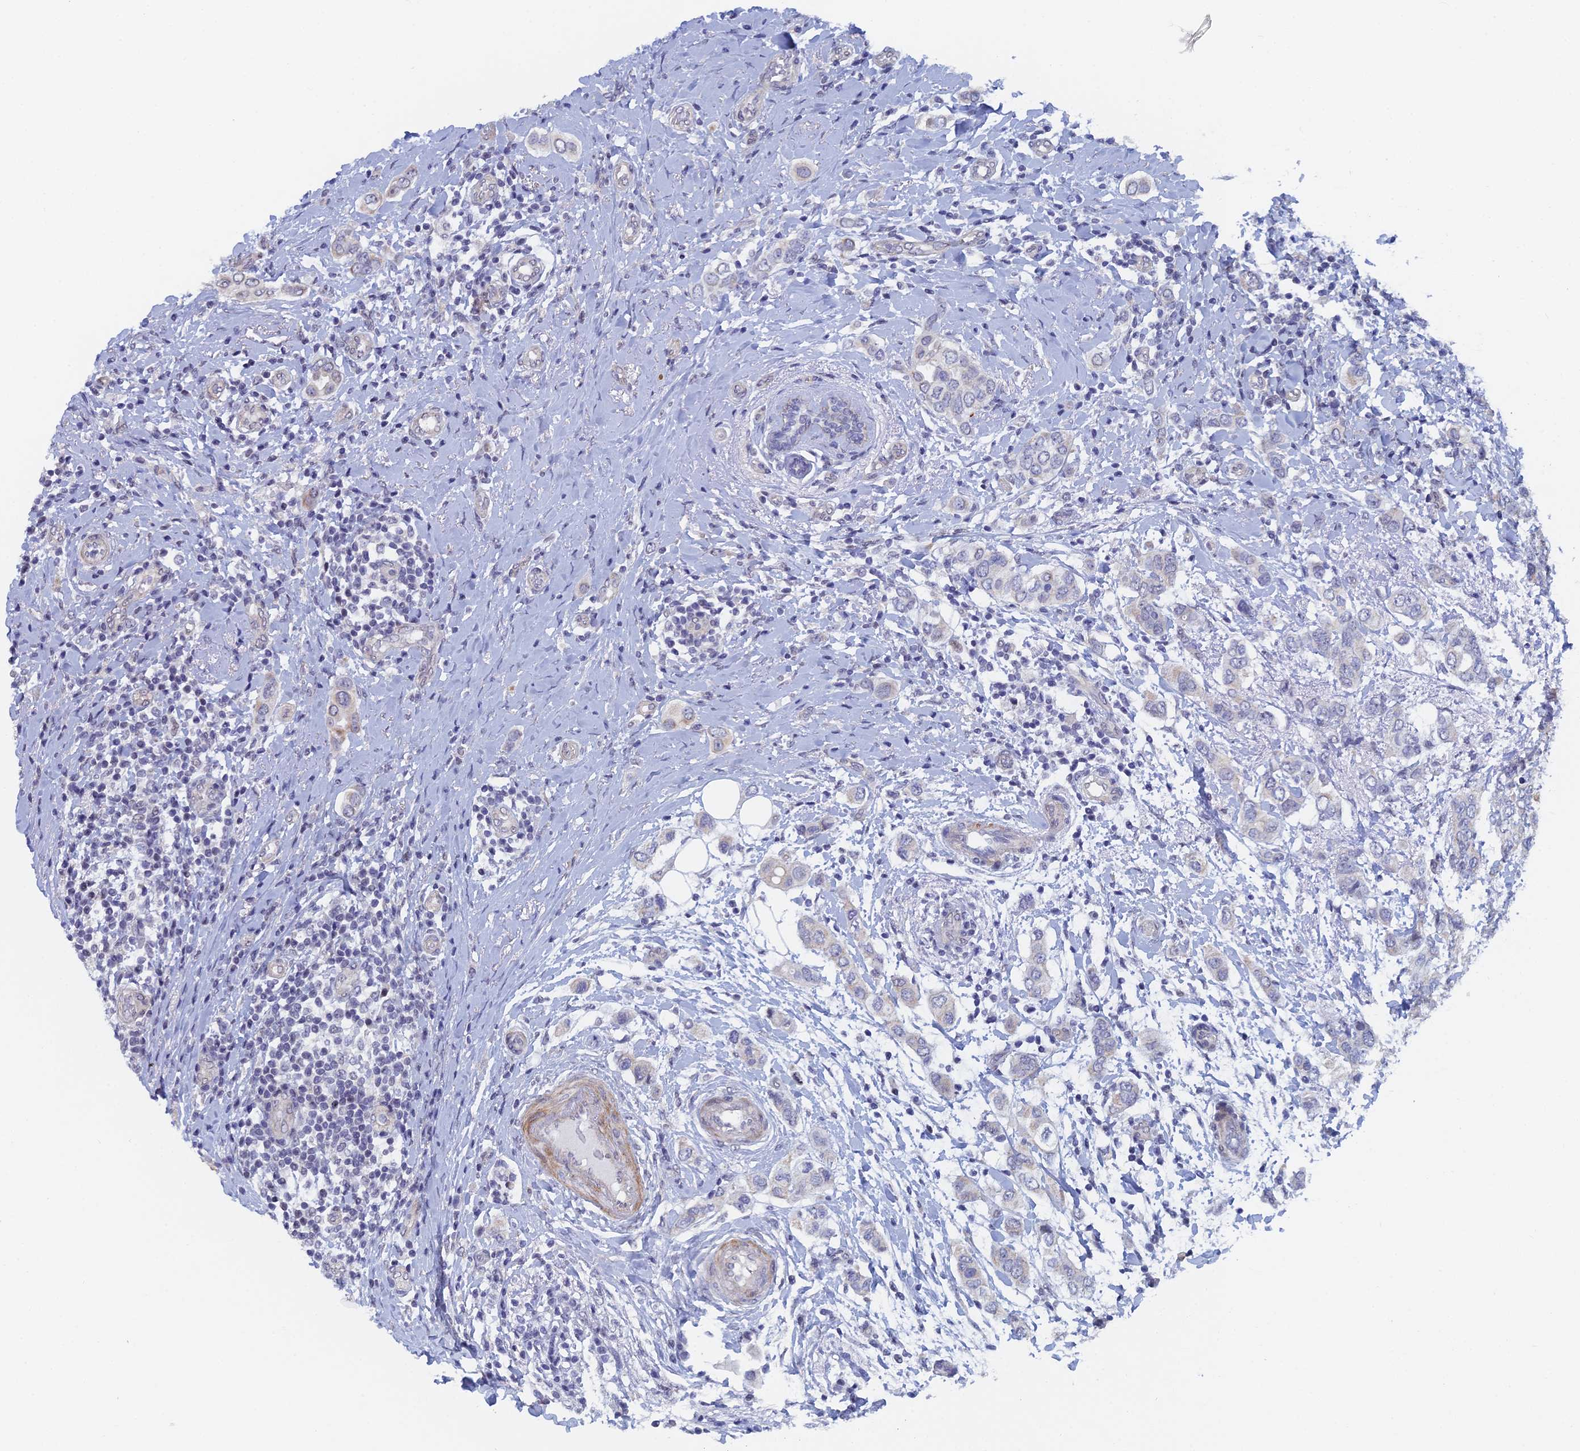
{"staining": {"intensity": "negative", "quantity": "none", "location": "none"}, "tissue": "breast cancer", "cell_type": "Tumor cells", "image_type": "cancer", "snomed": [{"axis": "morphology", "description": "Lobular carcinoma"}, {"axis": "topography", "description": "Breast"}], "caption": "DAB (3,3'-diaminobenzidine) immunohistochemical staining of breast lobular carcinoma exhibits no significant staining in tumor cells.", "gene": "GMNC", "patient": {"sex": "female", "age": 51}}